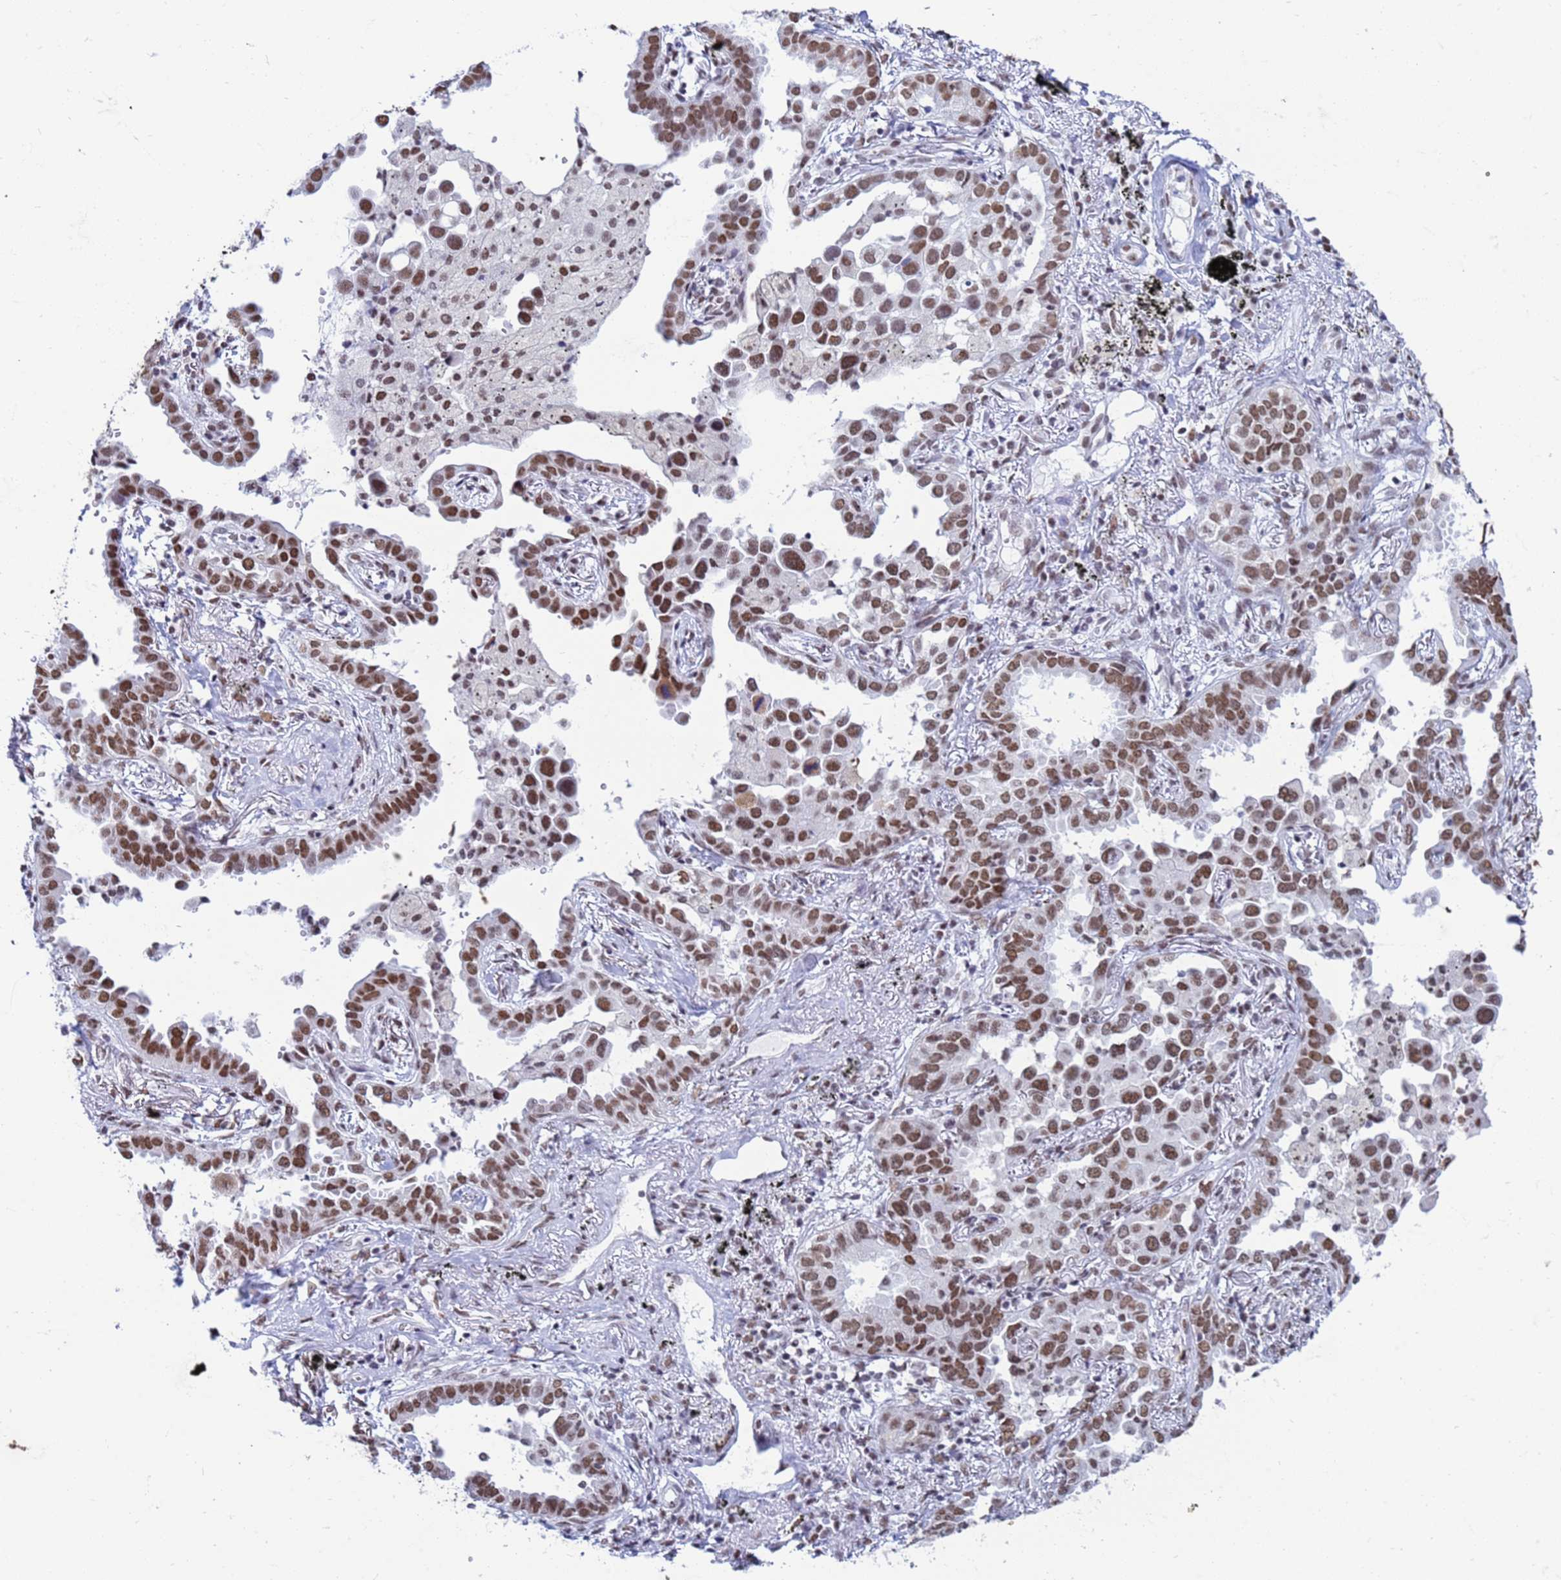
{"staining": {"intensity": "moderate", "quantity": ">75%", "location": "nuclear"}, "tissue": "lung cancer", "cell_type": "Tumor cells", "image_type": "cancer", "snomed": [{"axis": "morphology", "description": "Adenocarcinoma, NOS"}, {"axis": "topography", "description": "Lung"}], "caption": "Immunohistochemistry (IHC) of human lung adenocarcinoma displays medium levels of moderate nuclear staining in approximately >75% of tumor cells. Immunohistochemistry (IHC) stains the protein in brown and the nuclei are stained blue.", "gene": "FAM170B", "patient": {"sex": "male", "age": 67}}